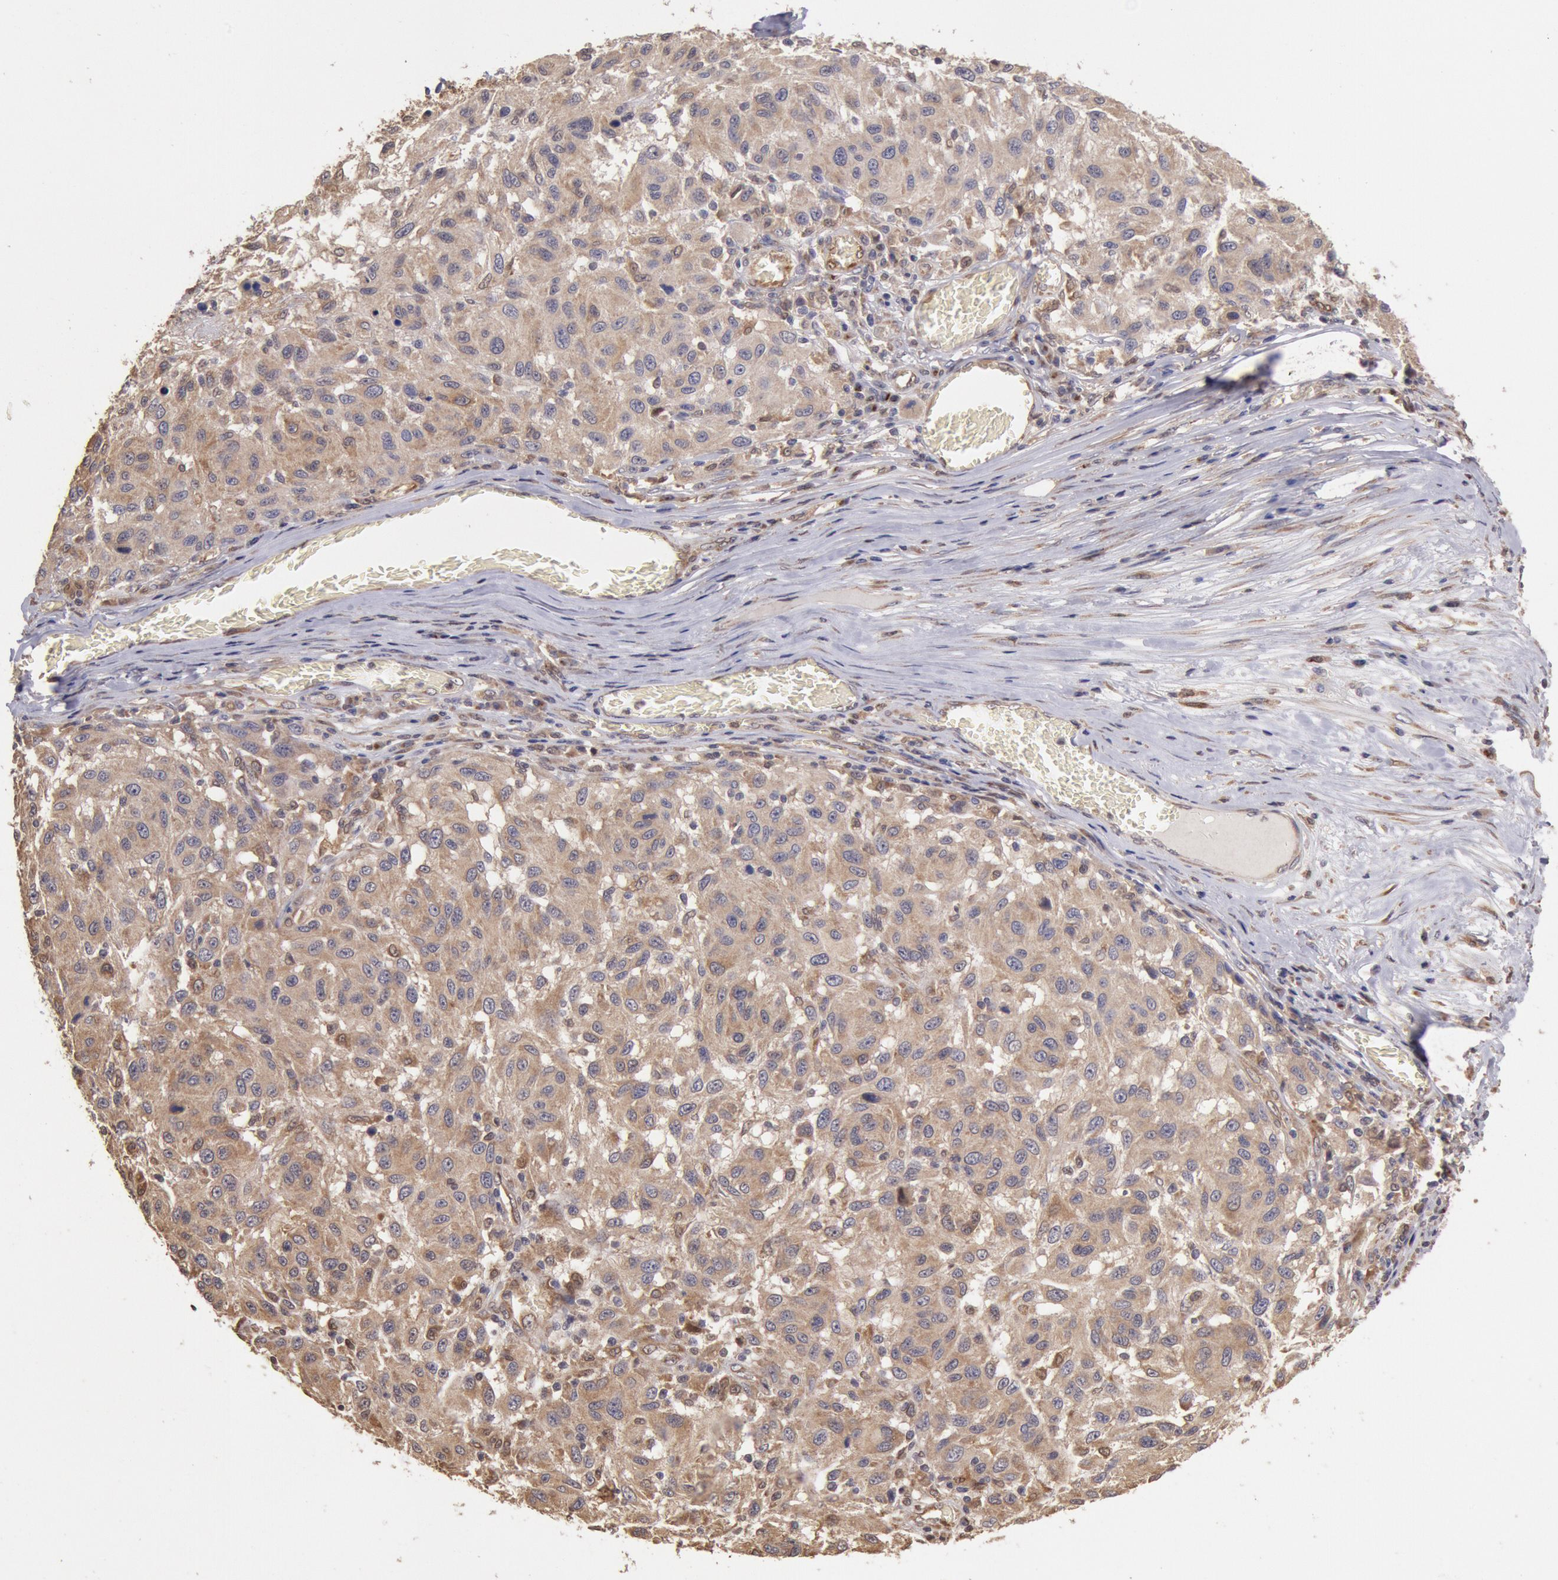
{"staining": {"intensity": "moderate", "quantity": ">75%", "location": "cytoplasmic/membranous"}, "tissue": "melanoma", "cell_type": "Tumor cells", "image_type": "cancer", "snomed": [{"axis": "morphology", "description": "Malignant melanoma, NOS"}, {"axis": "topography", "description": "Skin"}], "caption": "Immunohistochemistry (IHC) micrograph of malignant melanoma stained for a protein (brown), which exhibits medium levels of moderate cytoplasmic/membranous staining in approximately >75% of tumor cells.", "gene": "COMT", "patient": {"sex": "female", "age": 77}}